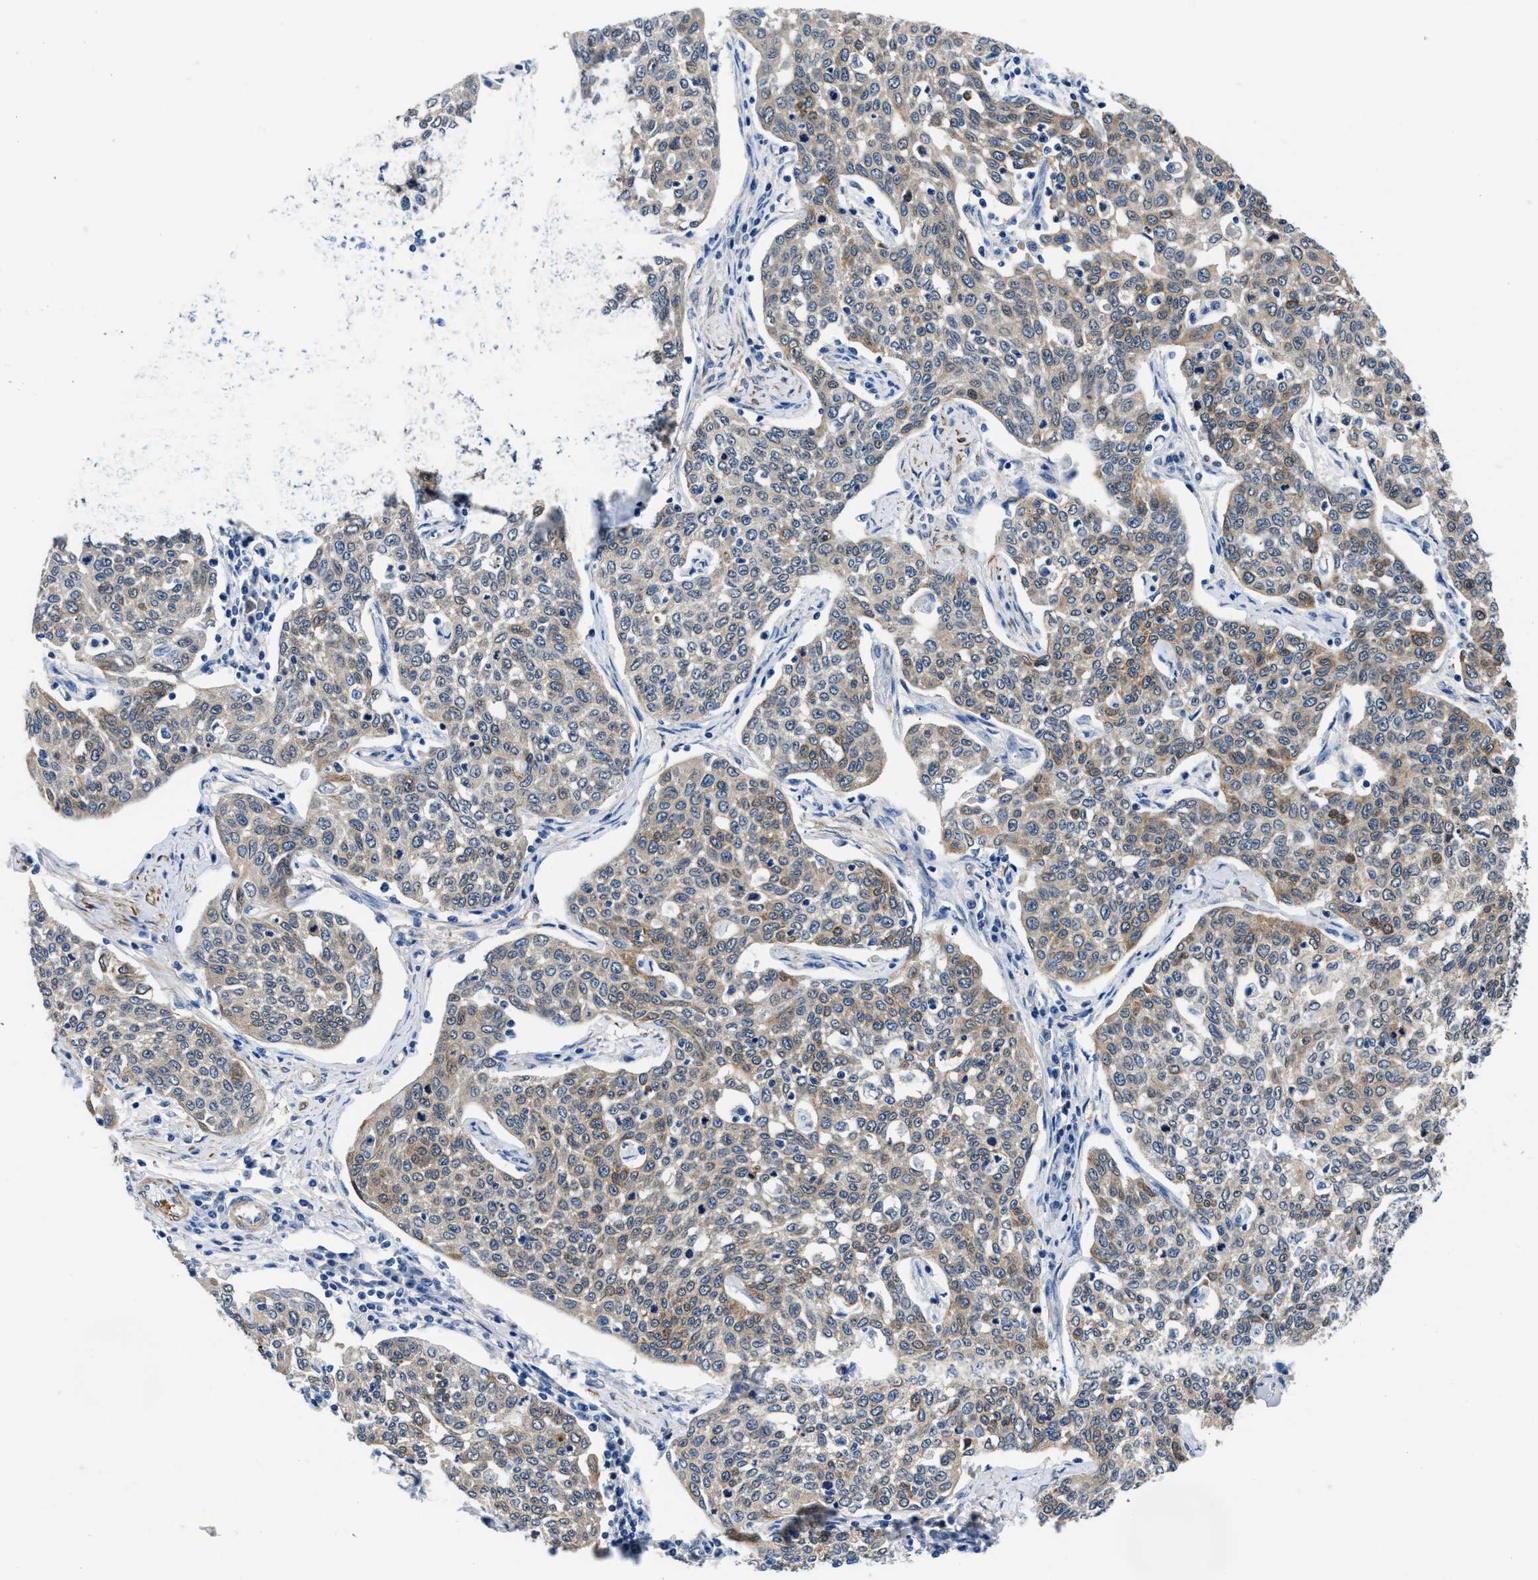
{"staining": {"intensity": "weak", "quantity": ">75%", "location": "cytoplasmic/membranous"}, "tissue": "cervical cancer", "cell_type": "Tumor cells", "image_type": "cancer", "snomed": [{"axis": "morphology", "description": "Squamous cell carcinoma, NOS"}, {"axis": "topography", "description": "Cervix"}], "caption": "Cervical cancer stained with DAB (3,3'-diaminobenzidine) immunohistochemistry (IHC) demonstrates low levels of weak cytoplasmic/membranous expression in about >75% of tumor cells.", "gene": "PARG", "patient": {"sex": "female", "age": 34}}